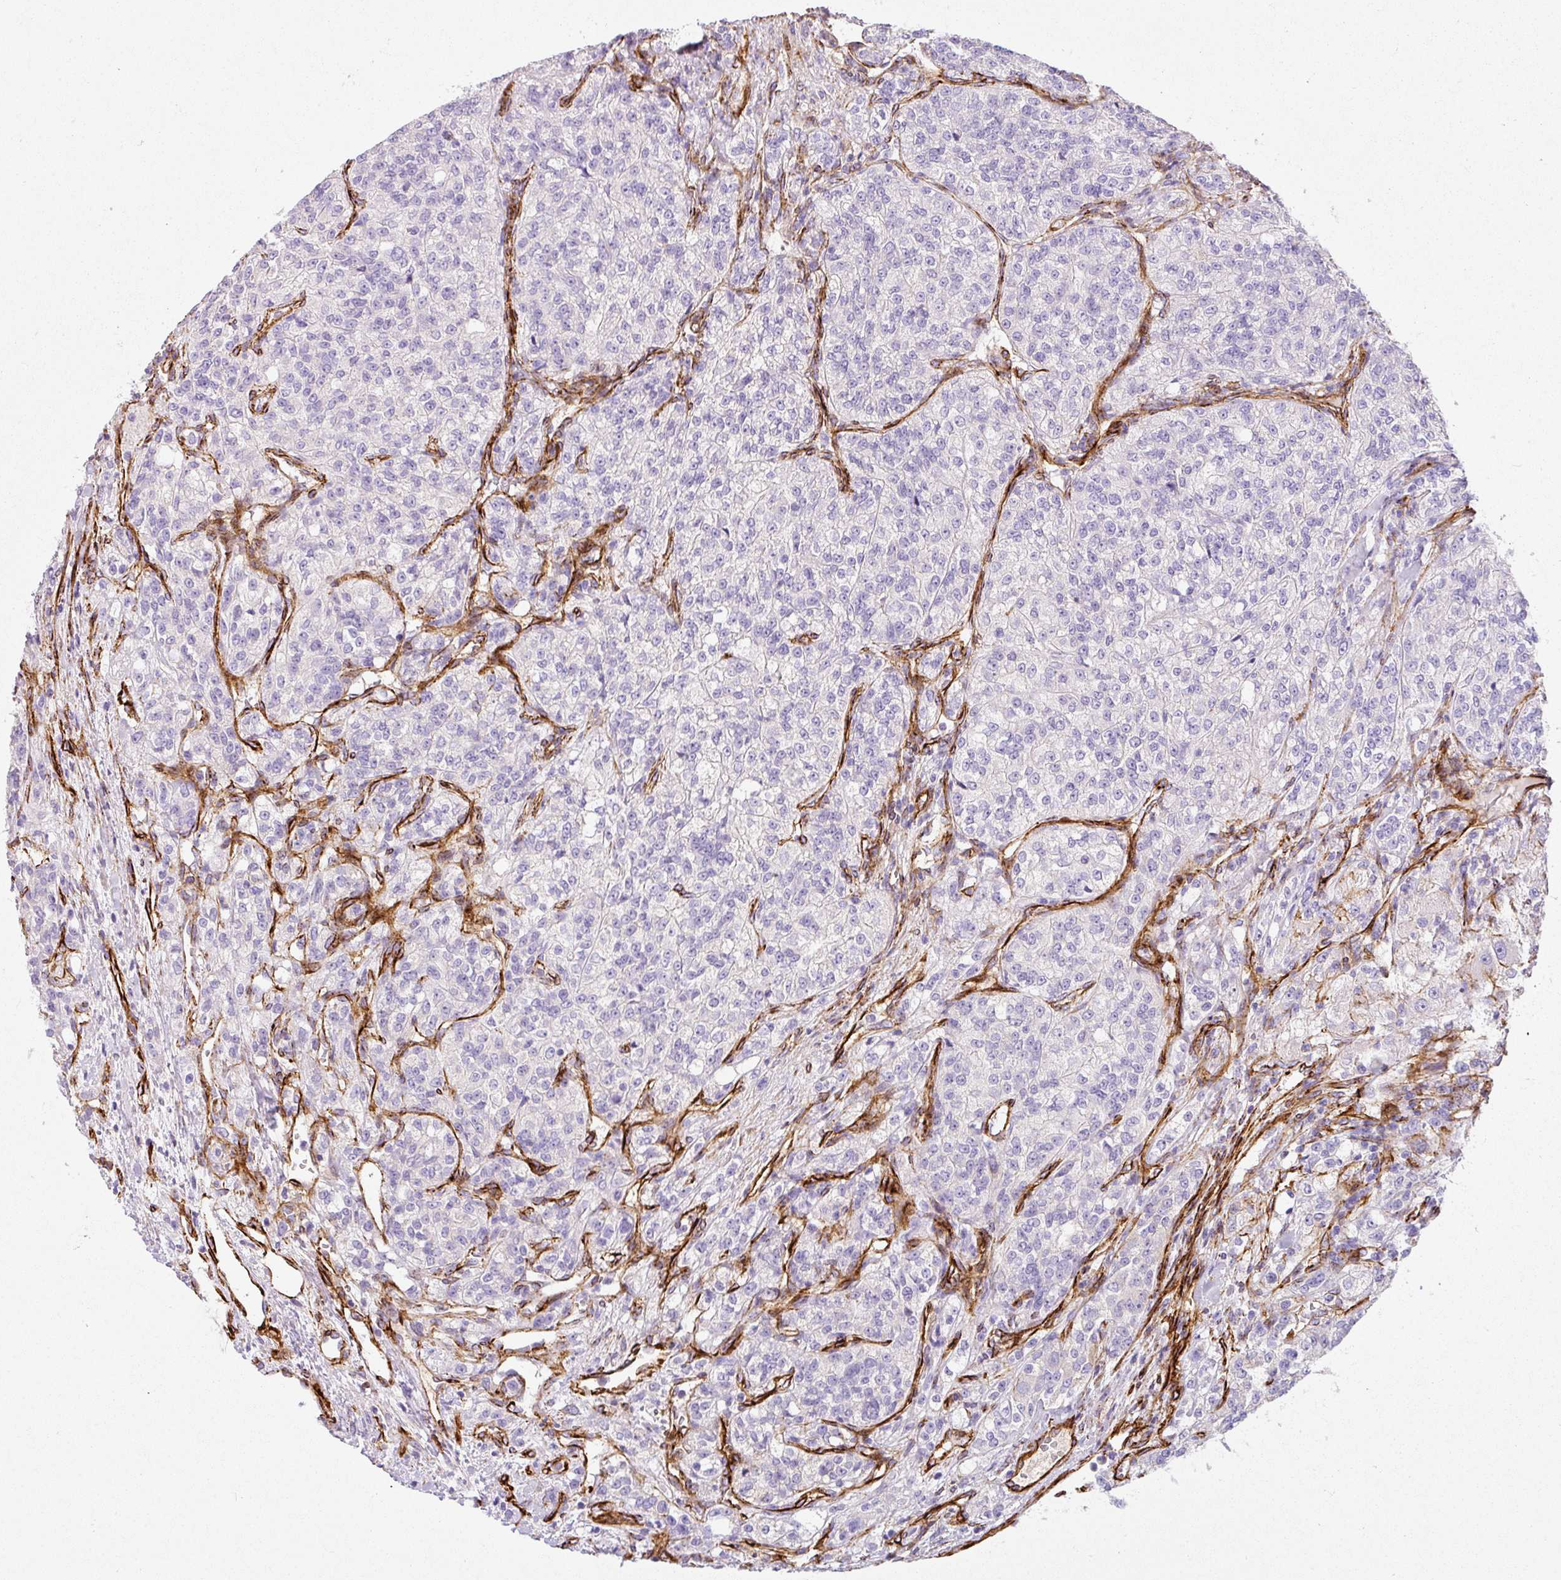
{"staining": {"intensity": "negative", "quantity": "none", "location": "none"}, "tissue": "renal cancer", "cell_type": "Tumor cells", "image_type": "cancer", "snomed": [{"axis": "morphology", "description": "Adenocarcinoma, NOS"}, {"axis": "topography", "description": "Kidney"}], "caption": "An image of human adenocarcinoma (renal) is negative for staining in tumor cells.", "gene": "SLC25A17", "patient": {"sex": "female", "age": 63}}